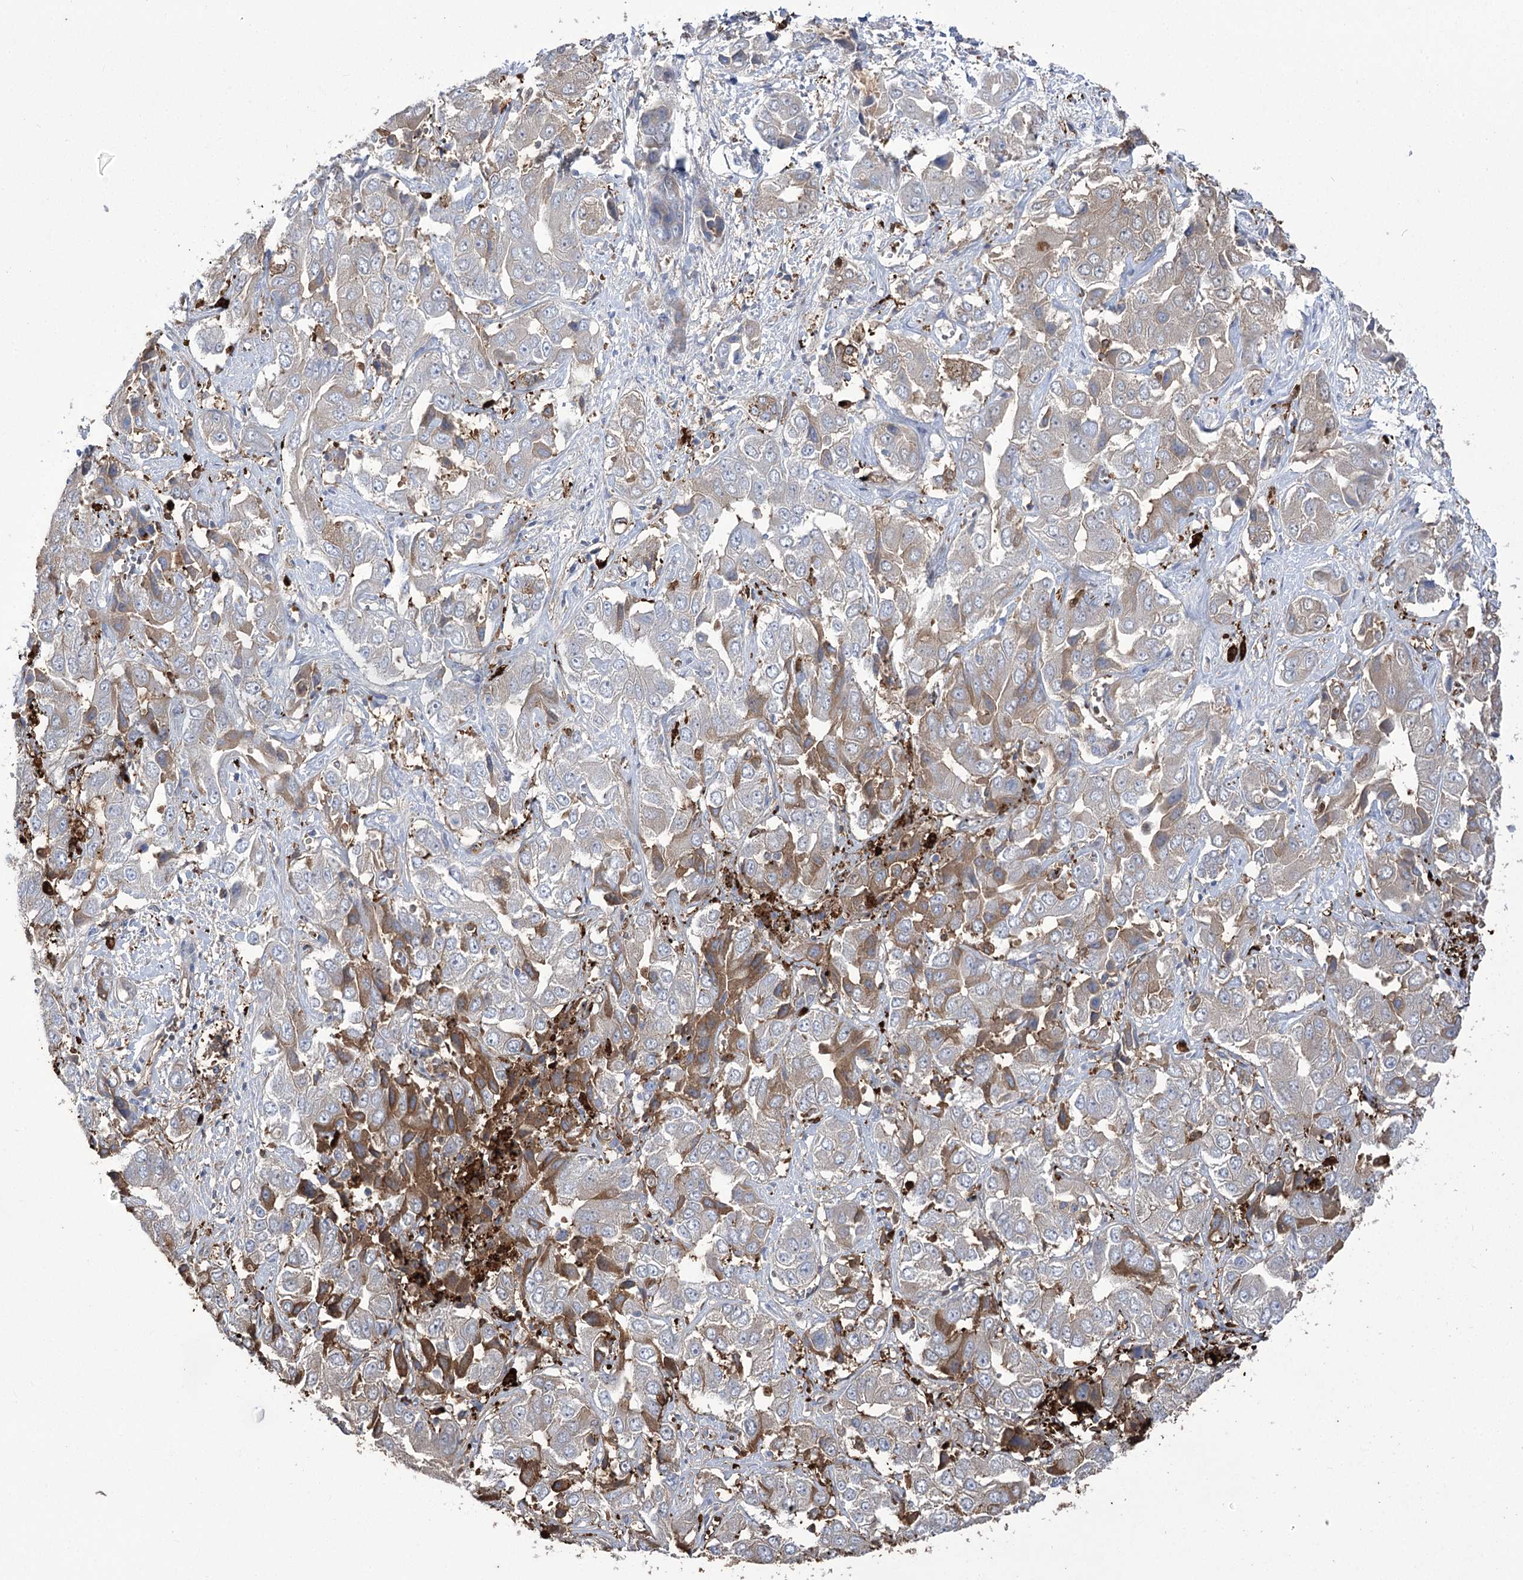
{"staining": {"intensity": "moderate", "quantity": "<25%", "location": "cytoplasmic/membranous"}, "tissue": "liver cancer", "cell_type": "Tumor cells", "image_type": "cancer", "snomed": [{"axis": "morphology", "description": "Cholangiocarcinoma"}, {"axis": "topography", "description": "Liver"}], "caption": "Liver cholangiocarcinoma tissue exhibits moderate cytoplasmic/membranous positivity in approximately <25% of tumor cells, visualized by immunohistochemistry. (DAB IHC with brightfield microscopy, high magnification).", "gene": "ZNF622", "patient": {"sex": "female", "age": 52}}